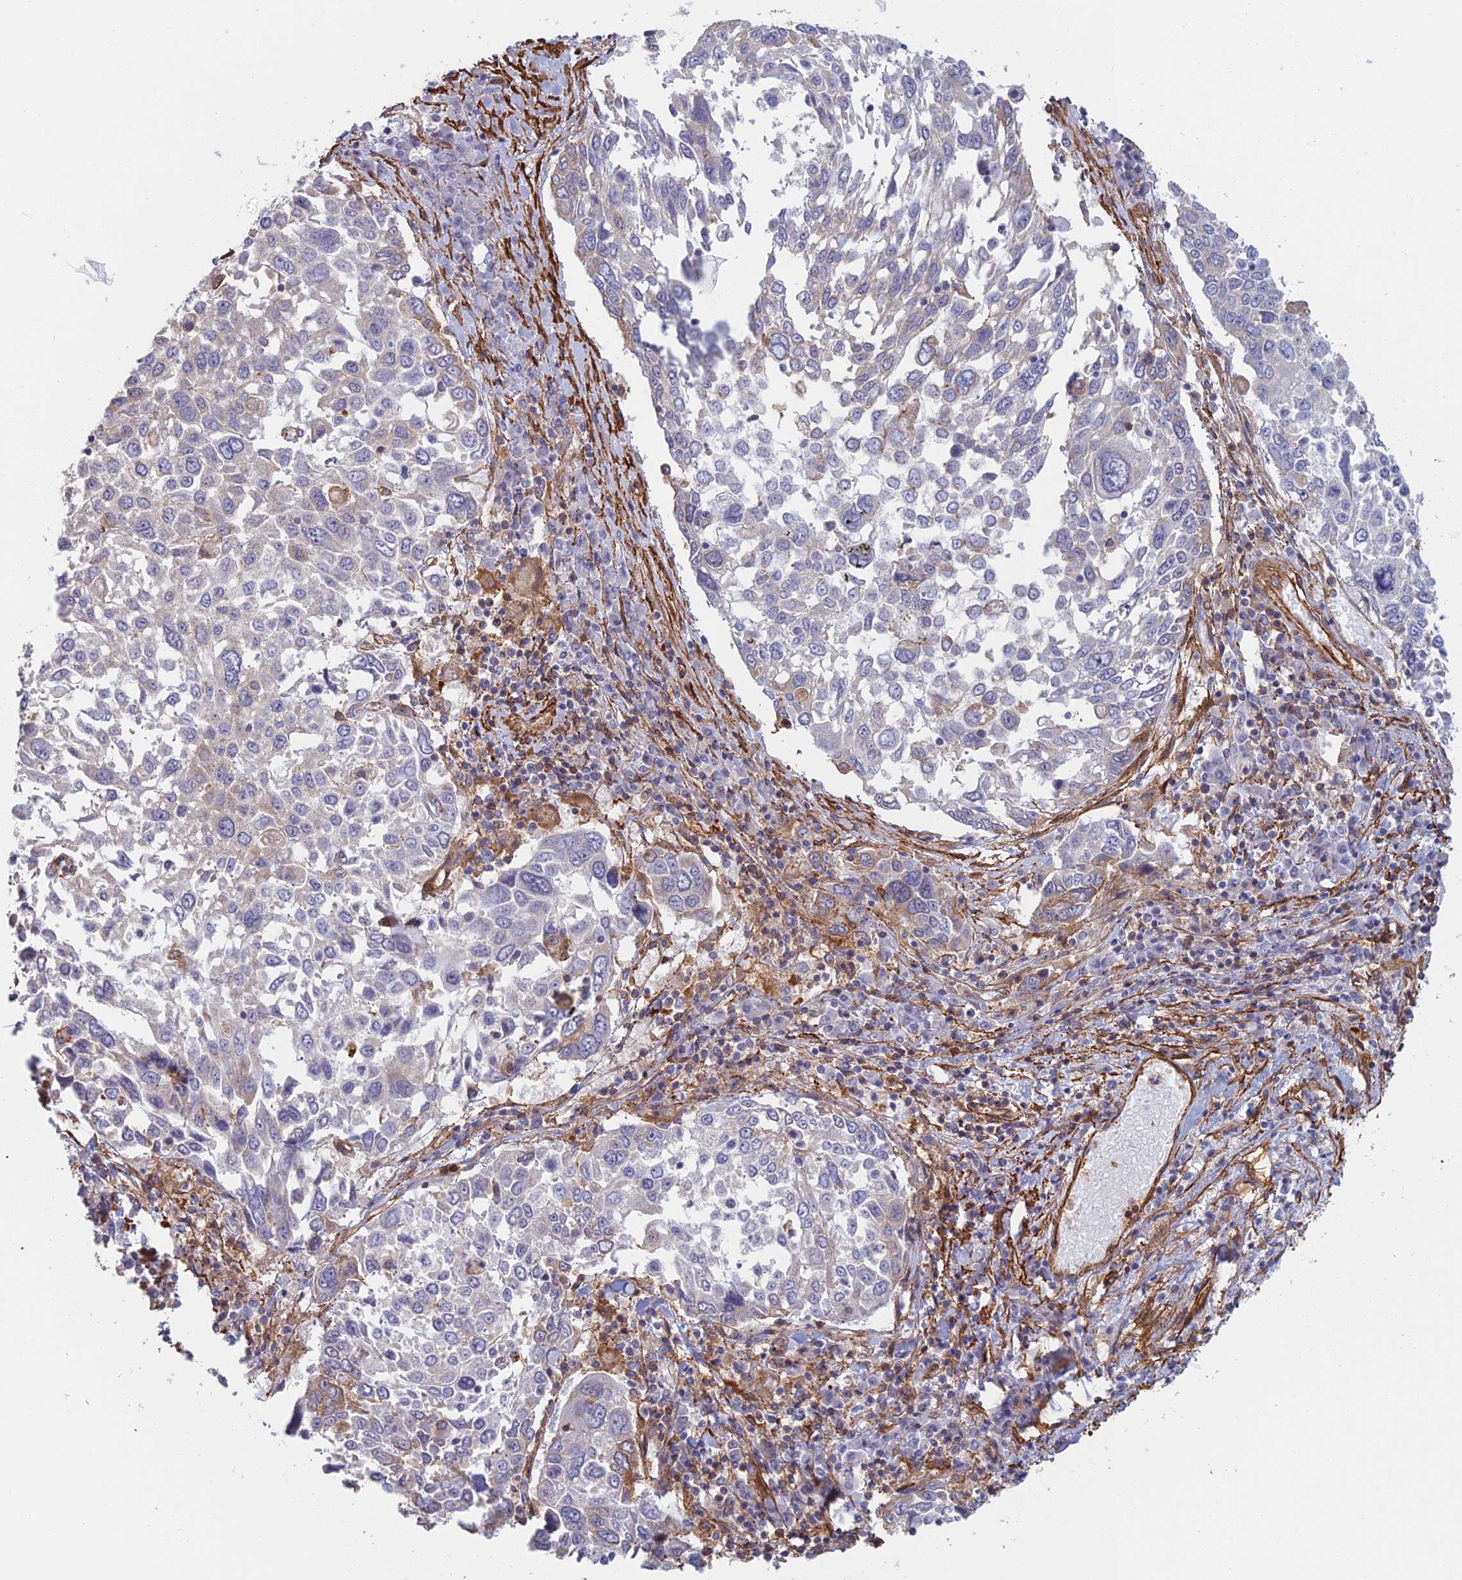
{"staining": {"intensity": "negative", "quantity": "none", "location": "none"}, "tissue": "lung cancer", "cell_type": "Tumor cells", "image_type": "cancer", "snomed": [{"axis": "morphology", "description": "Squamous cell carcinoma, NOS"}, {"axis": "topography", "description": "Lung"}], "caption": "Tumor cells are negative for protein expression in human lung squamous cell carcinoma. (DAB IHC with hematoxylin counter stain).", "gene": "PAK4", "patient": {"sex": "male", "age": 65}}